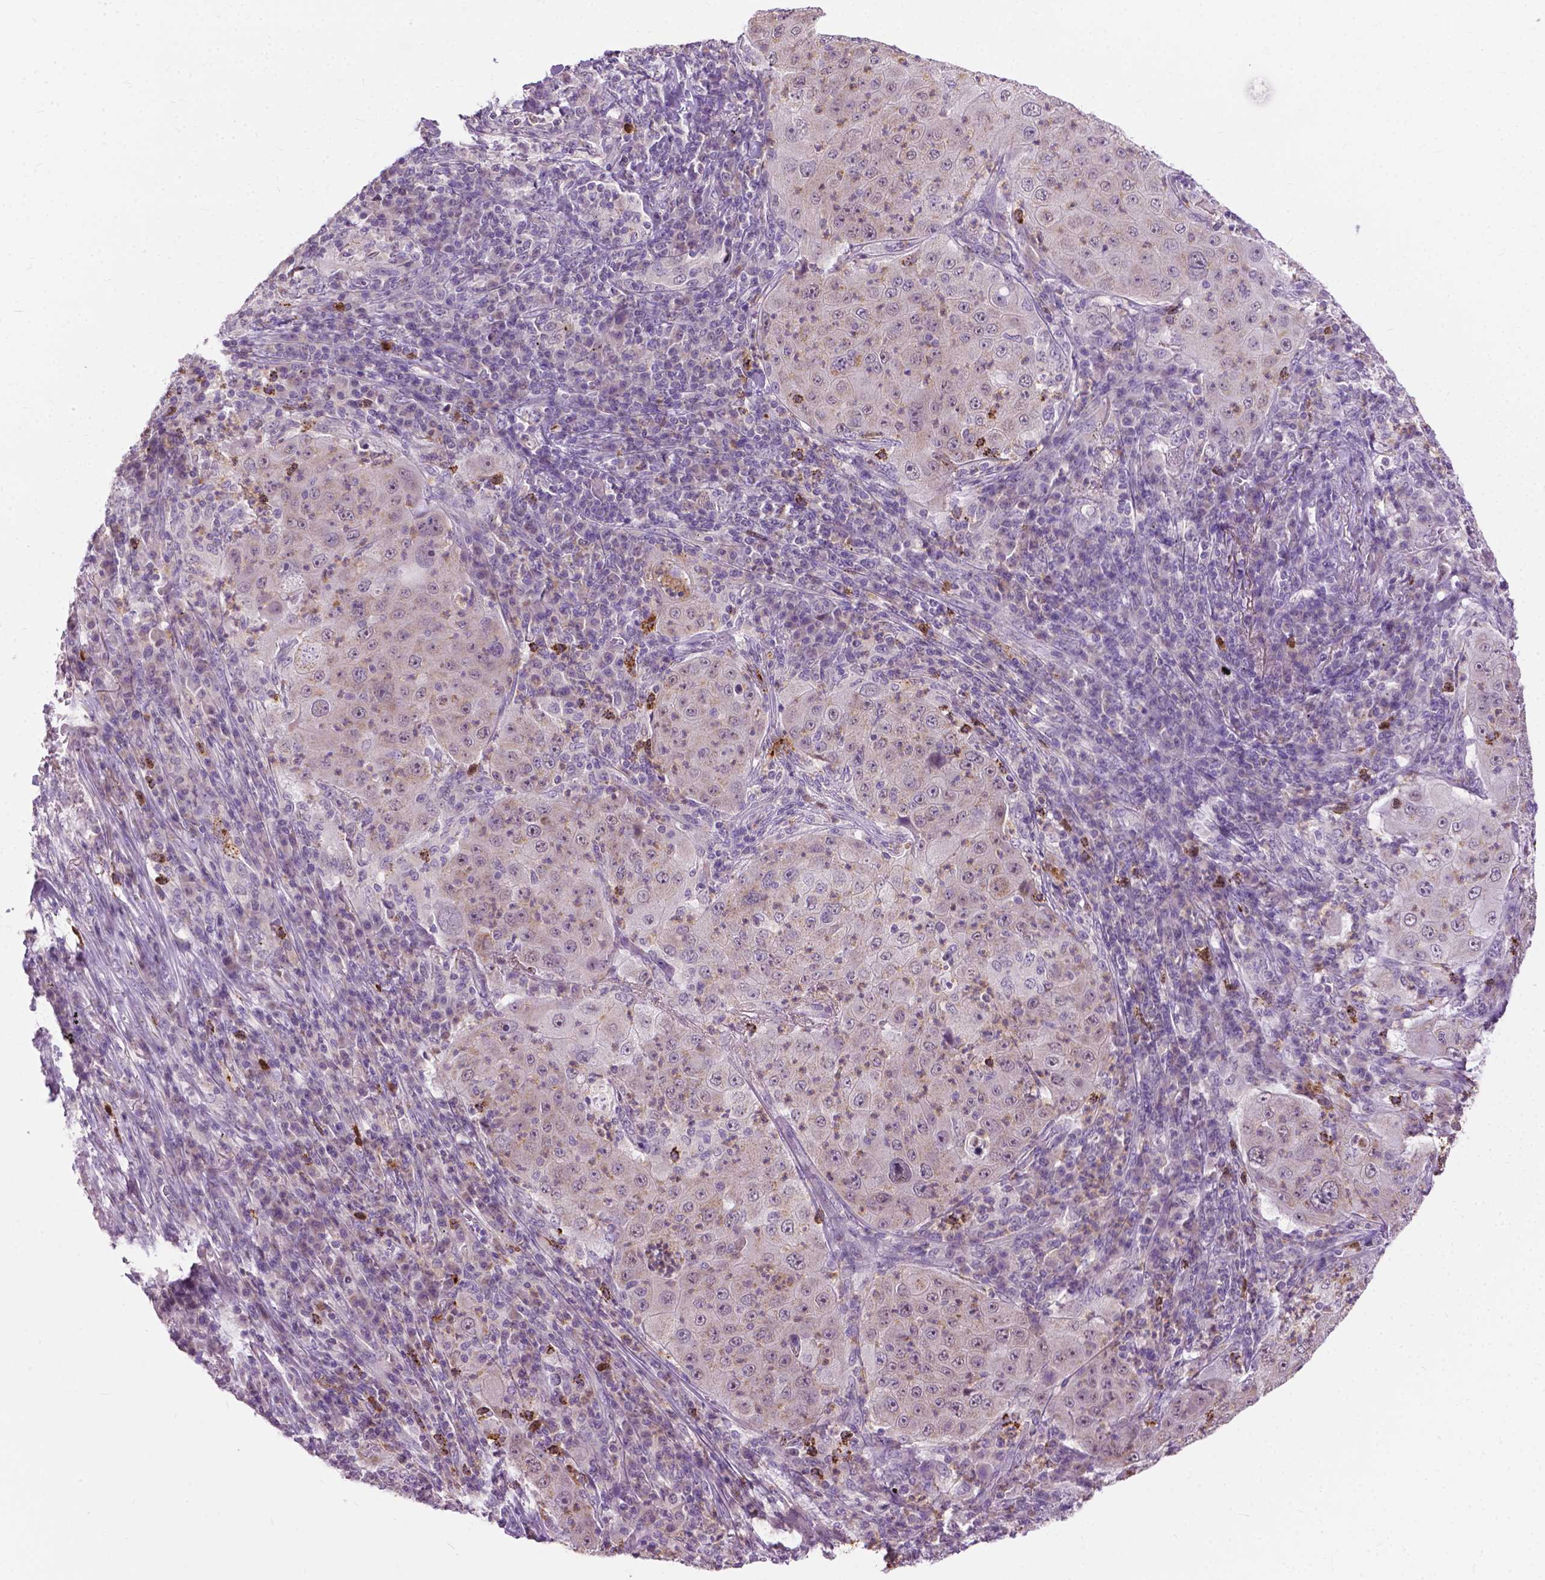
{"staining": {"intensity": "weak", "quantity": "<25%", "location": "cytoplasmic/membranous,nuclear"}, "tissue": "lung cancer", "cell_type": "Tumor cells", "image_type": "cancer", "snomed": [{"axis": "morphology", "description": "Squamous cell carcinoma, NOS"}, {"axis": "topography", "description": "Lung"}], "caption": "This is a photomicrograph of IHC staining of lung squamous cell carcinoma, which shows no expression in tumor cells.", "gene": "TTC9B", "patient": {"sex": "female", "age": 59}}